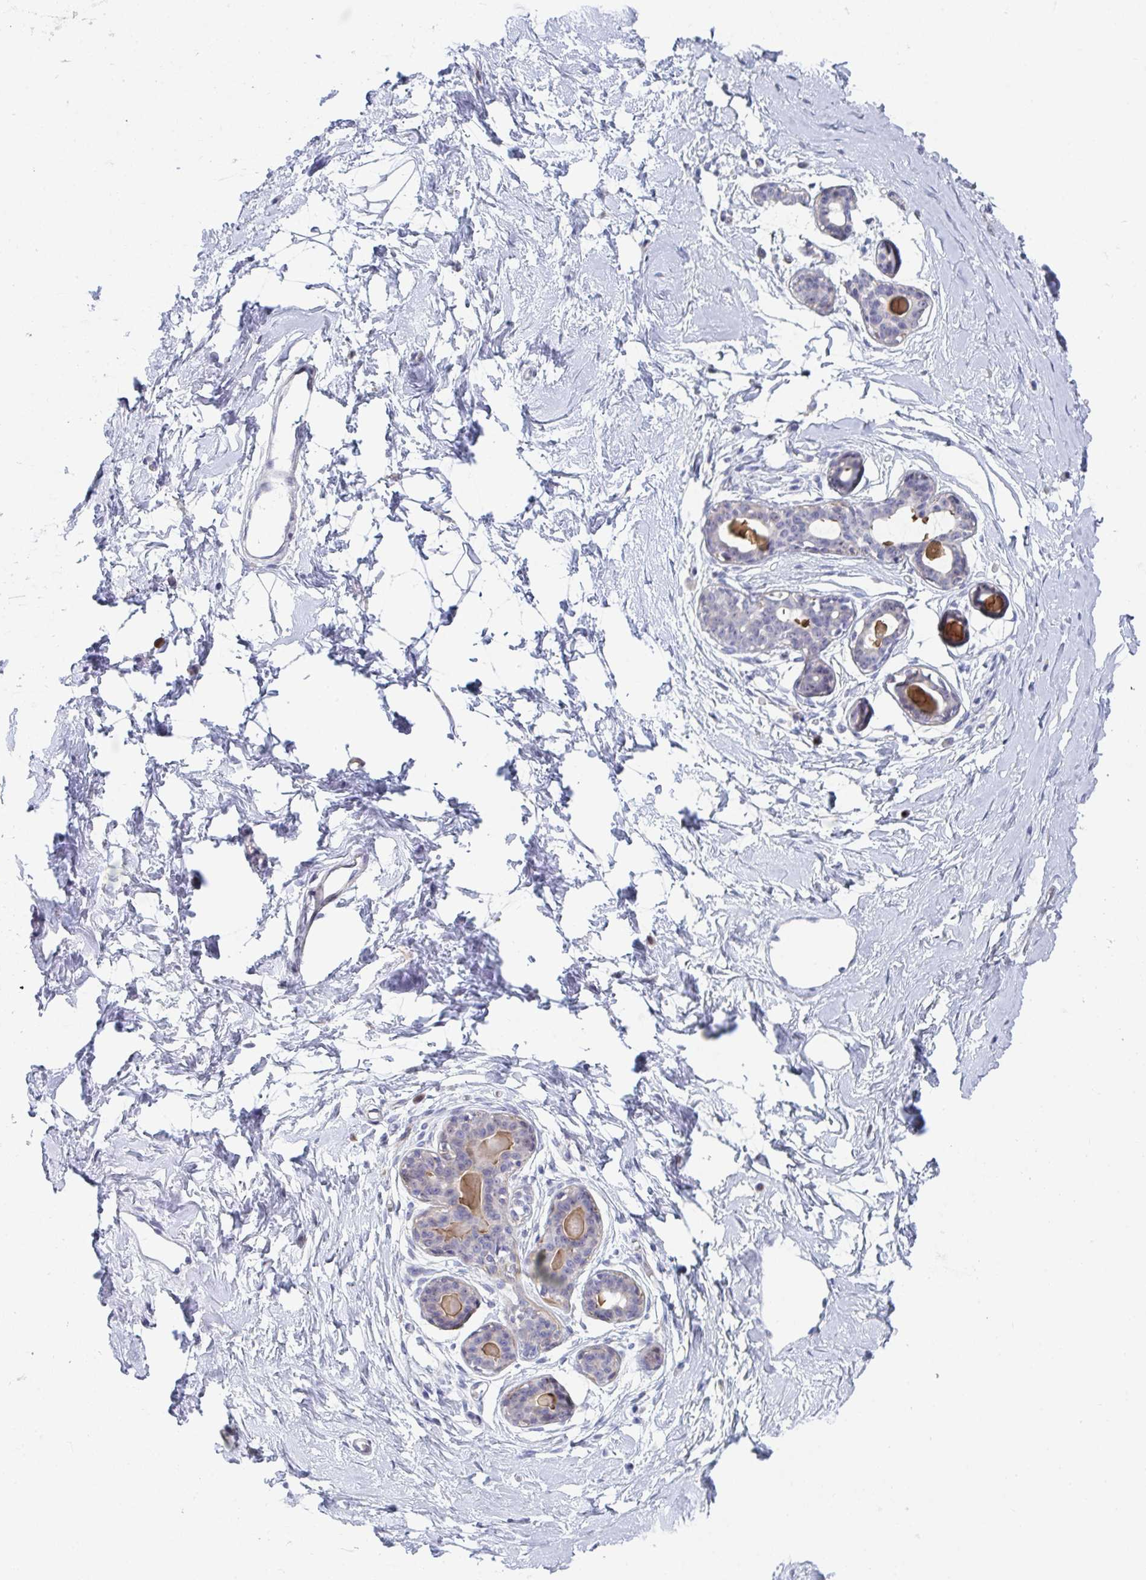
{"staining": {"intensity": "negative", "quantity": "none", "location": "none"}, "tissue": "breast", "cell_type": "Adipocytes", "image_type": "normal", "snomed": [{"axis": "morphology", "description": "Normal tissue, NOS"}, {"axis": "topography", "description": "Breast"}], "caption": "IHC micrograph of benign human breast stained for a protein (brown), which shows no expression in adipocytes. (DAB (3,3'-diaminobenzidine) immunohistochemistry (IHC) with hematoxylin counter stain).", "gene": "CENPT", "patient": {"sex": "female", "age": 45}}